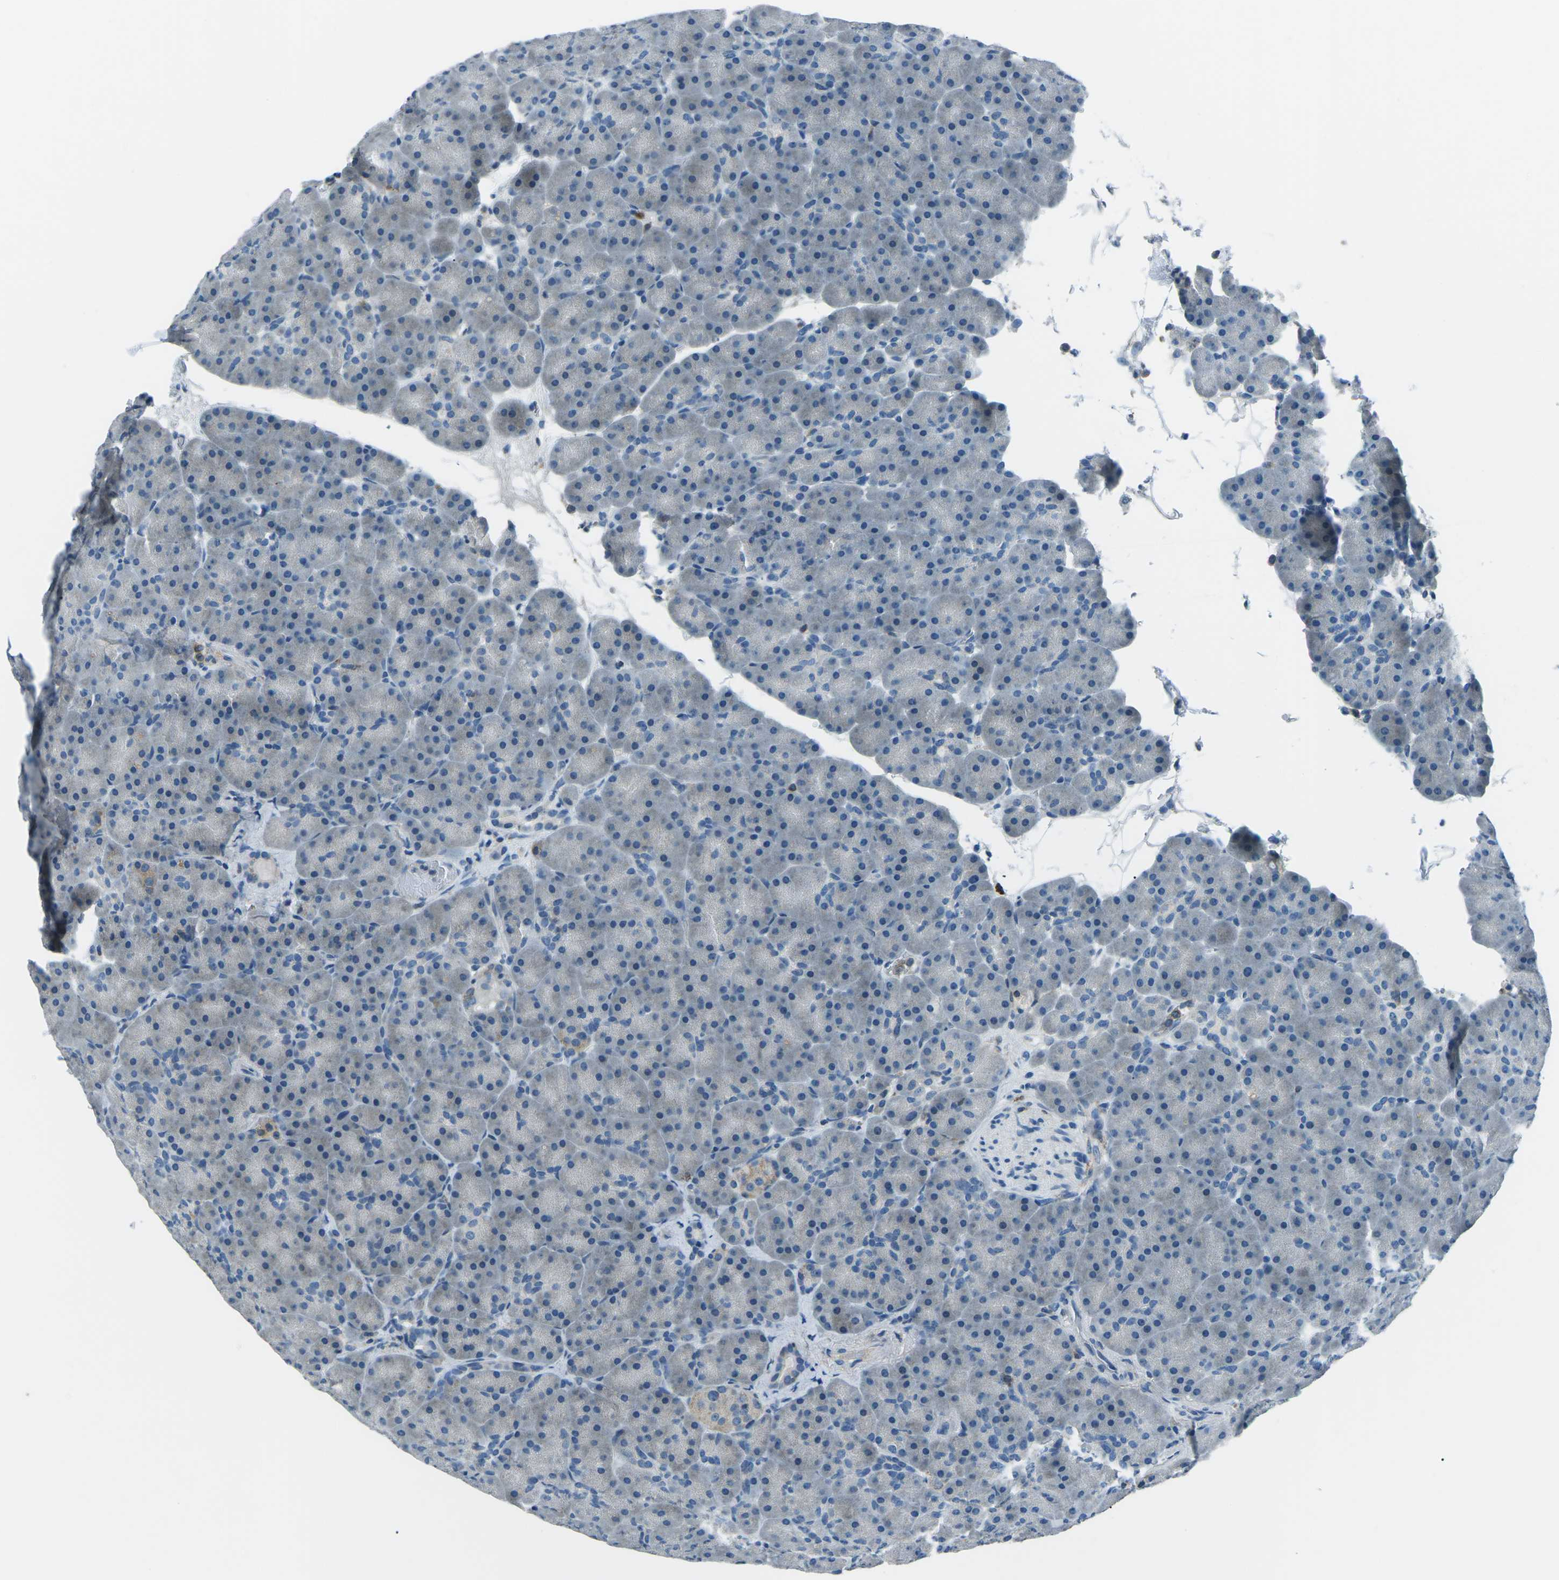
{"staining": {"intensity": "negative", "quantity": "none", "location": "none"}, "tissue": "pancreas", "cell_type": "Exocrine glandular cells", "image_type": "normal", "snomed": [{"axis": "morphology", "description": "Normal tissue, NOS"}, {"axis": "topography", "description": "Pancreas"}], "caption": "Immunohistochemistry (IHC) photomicrograph of normal pancreas stained for a protein (brown), which displays no positivity in exocrine glandular cells. (DAB immunohistochemistry (IHC) visualized using brightfield microscopy, high magnification).", "gene": "CD1D", "patient": {"sex": "male", "age": 66}}